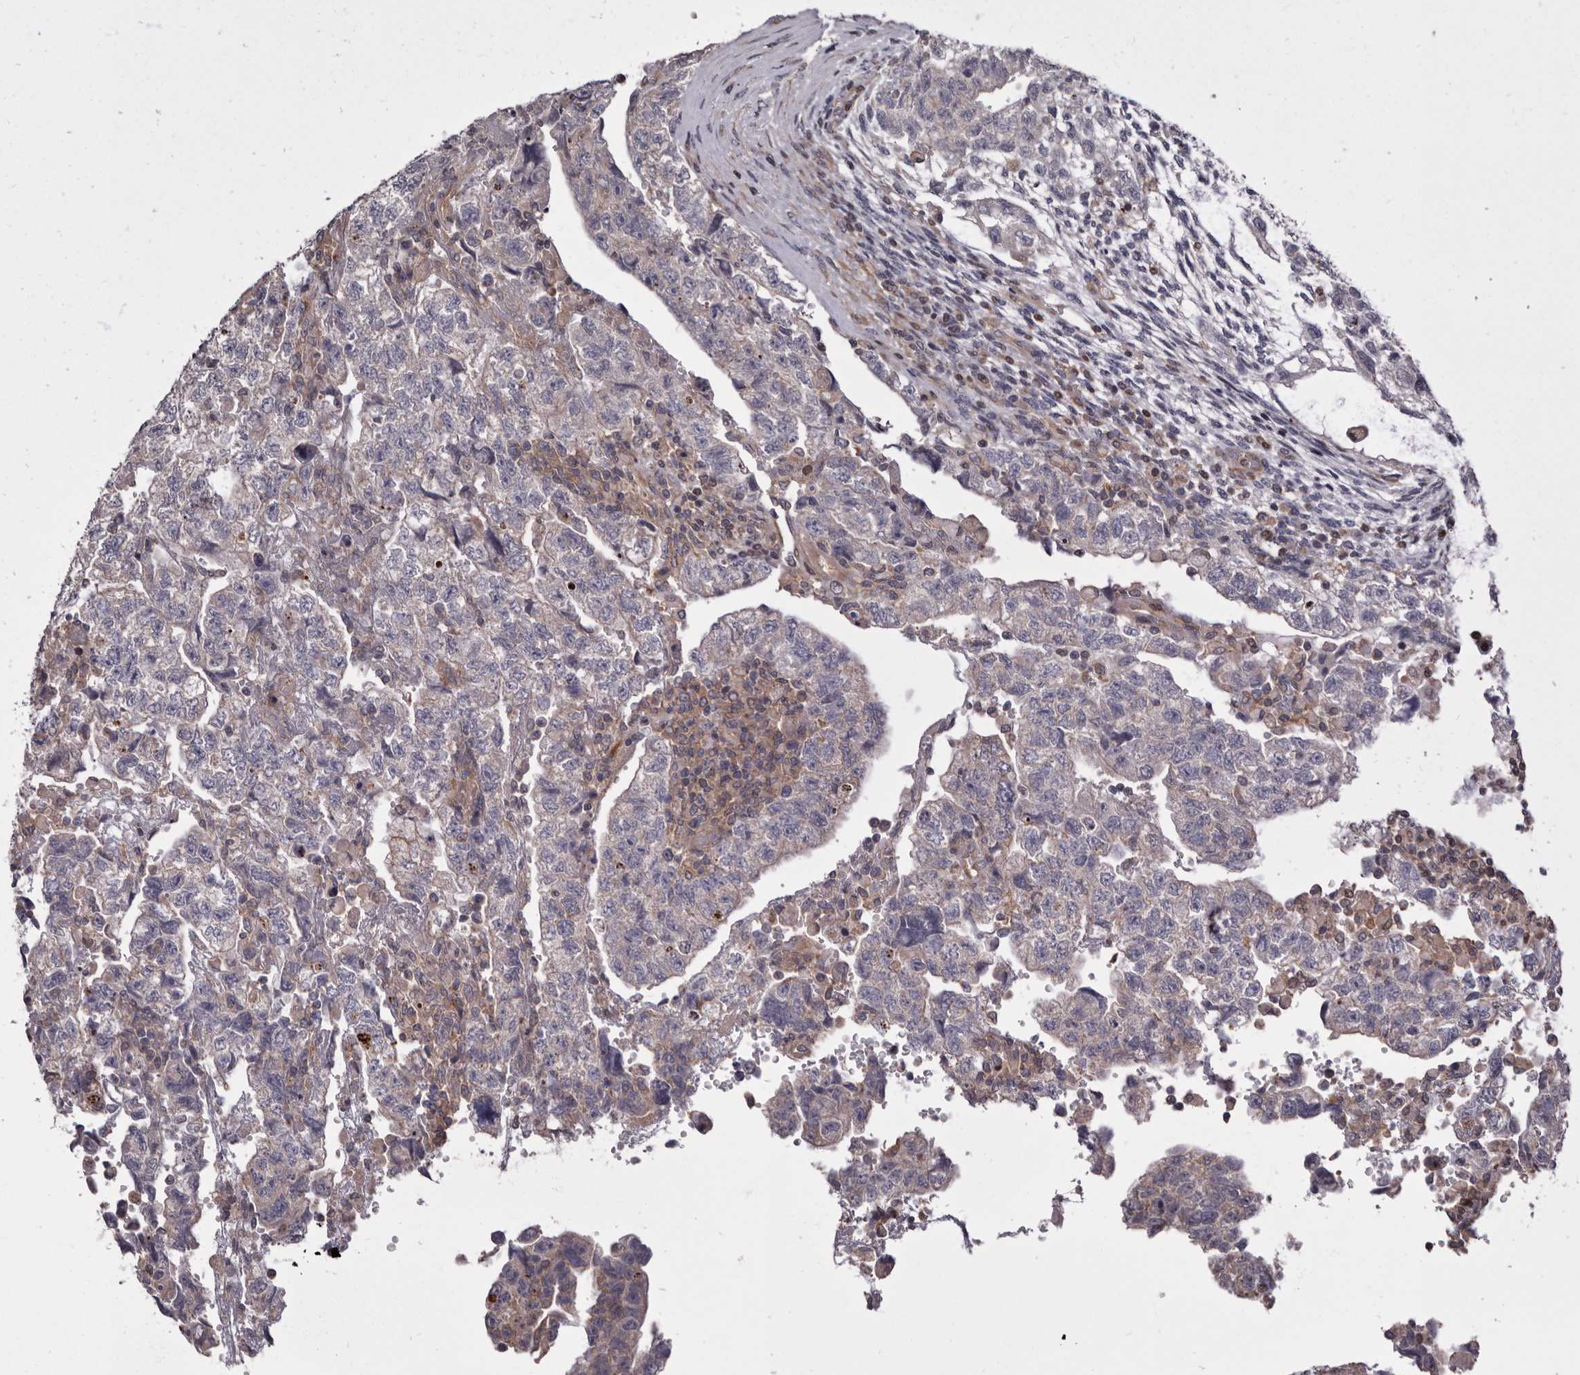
{"staining": {"intensity": "negative", "quantity": "none", "location": "none"}, "tissue": "testis cancer", "cell_type": "Tumor cells", "image_type": "cancer", "snomed": [{"axis": "morphology", "description": "Normal tissue, NOS"}, {"axis": "morphology", "description": "Carcinoma, Embryonal, NOS"}, {"axis": "topography", "description": "Testis"}], "caption": "DAB (3,3'-diaminobenzidine) immunohistochemical staining of human testis cancer (embryonal carcinoma) shows no significant positivity in tumor cells. The staining was performed using DAB (3,3'-diaminobenzidine) to visualize the protein expression in brown, while the nuclei were stained in blue with hematoxylin (Magnification: 20x).", "gene": "FGFR4", "patient": {"sex": "male", "age": 36}}